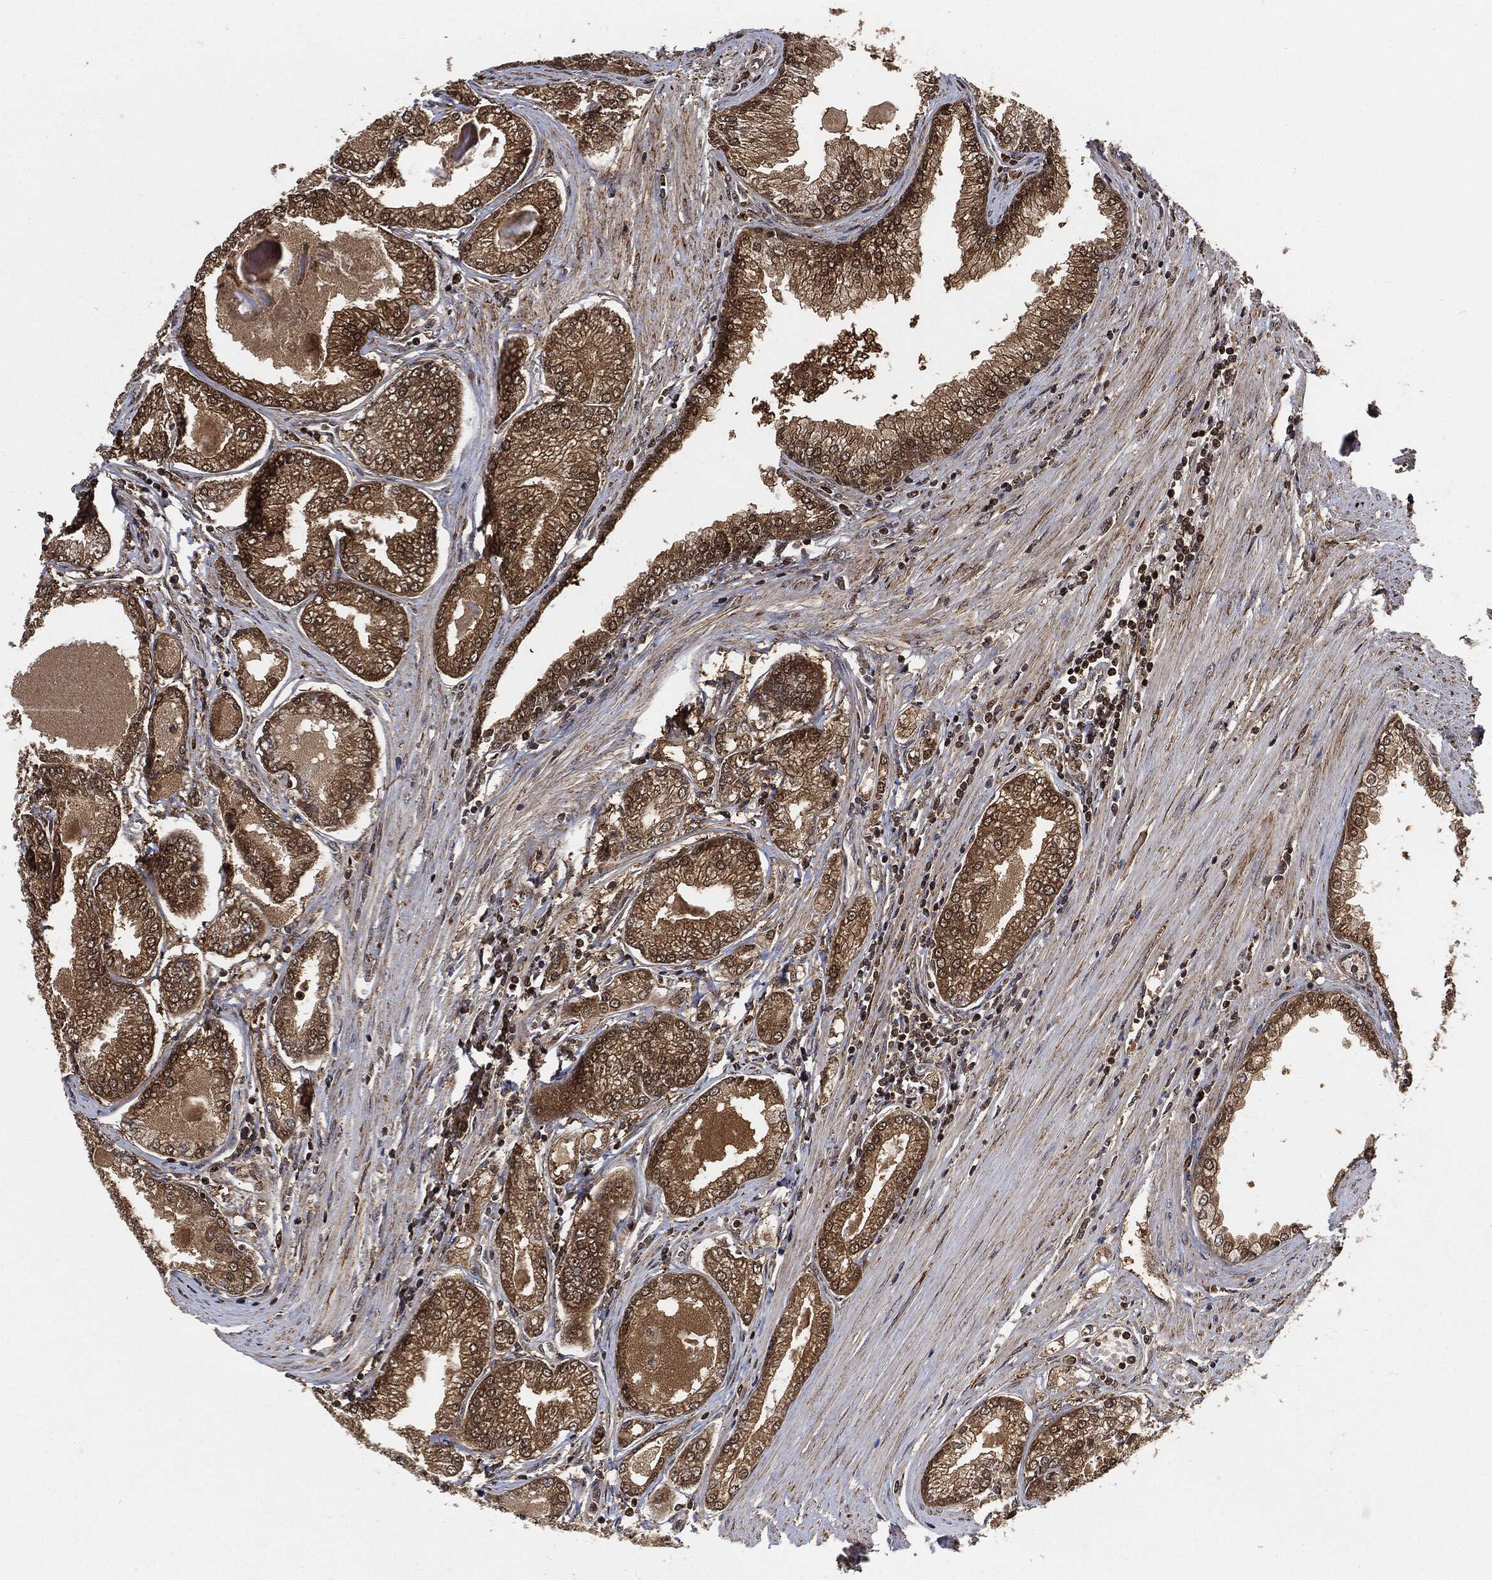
{"staining": {"intensity": "moderate", "quantity": ">75%", "location": "cytoplasmic/membranous"}, "tissue": "prostate cancer", "cell_type": "Tumor cells", "image_type": "cancer", "snomed": [{"axis": "morphology", "description": "Adenocarcinoma, Low grade"}, {"axis": "topography", "description": "Prostate"}], "caption": "Immunohistochemistry (IHC) (DAB (3,3'-diaminobenzidine)) staining of human prostate cancer displays moderate cytoplasmic/membranous protein staining in about >75% of tumor cells.", "gene": "CUTA", "patient": {"sex": "male", "age": 72}}